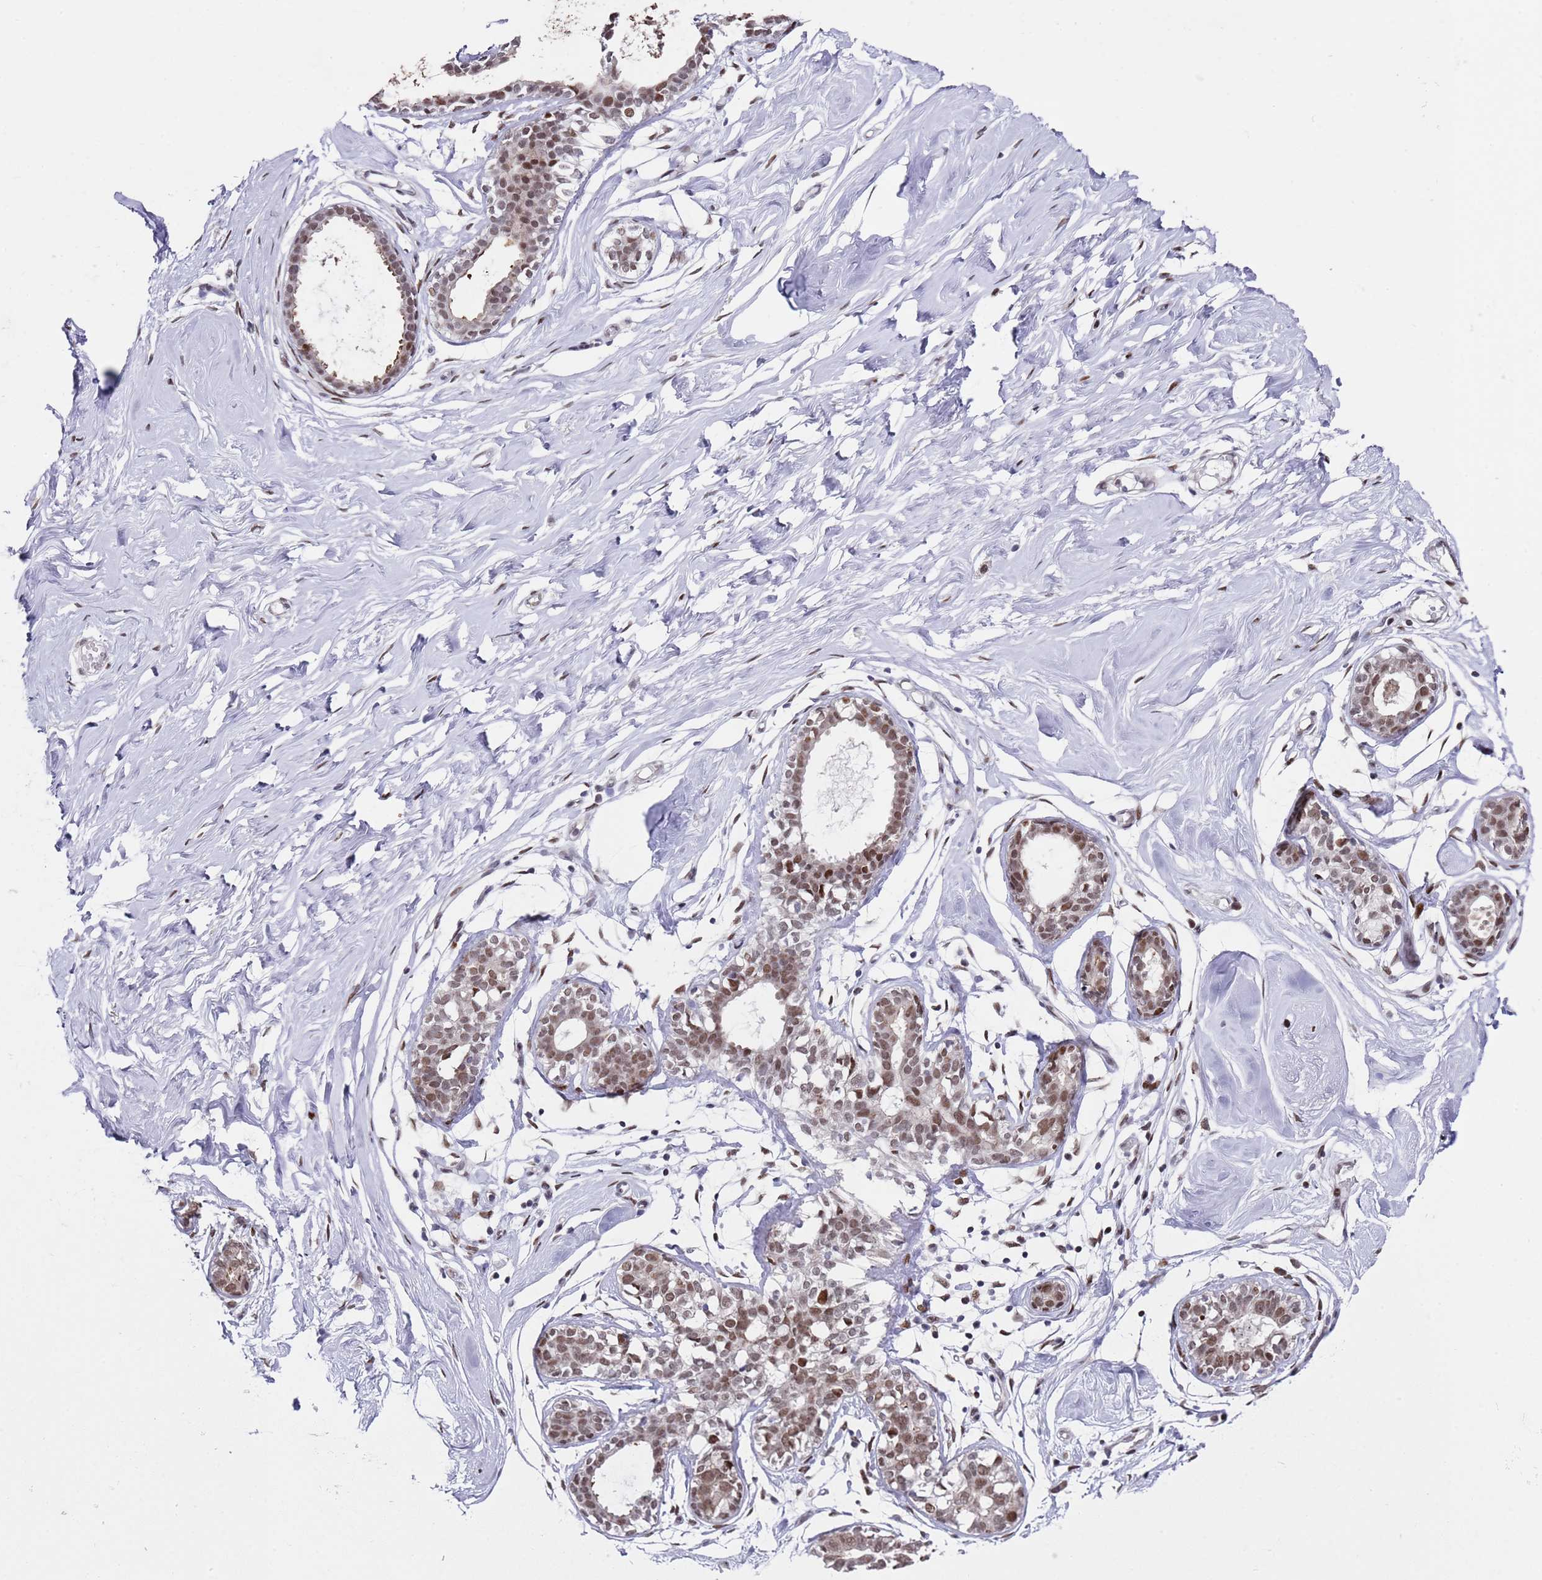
{"staining": {"intensity": "weak", "quantity": ">75%", "location": "nuclear"}, "tissue": "breast", "cell_type": "Adipocytes", "image_type": "normal", "snomed": [{"axis": "morphology", "description": "Normal tissue, NOS"}, {"axis": "morphology", "description": "Adenoma, NOS"}, {"axis": "topography", "description": "Breast"}], "caption": "An IHC image of unremarkable tissue is shown. Protein staining in brown shows weak nuclear positivity in breast within adipocytes.", "gene": "COPS6", "patient": {"sex": "female", "age": 23}}